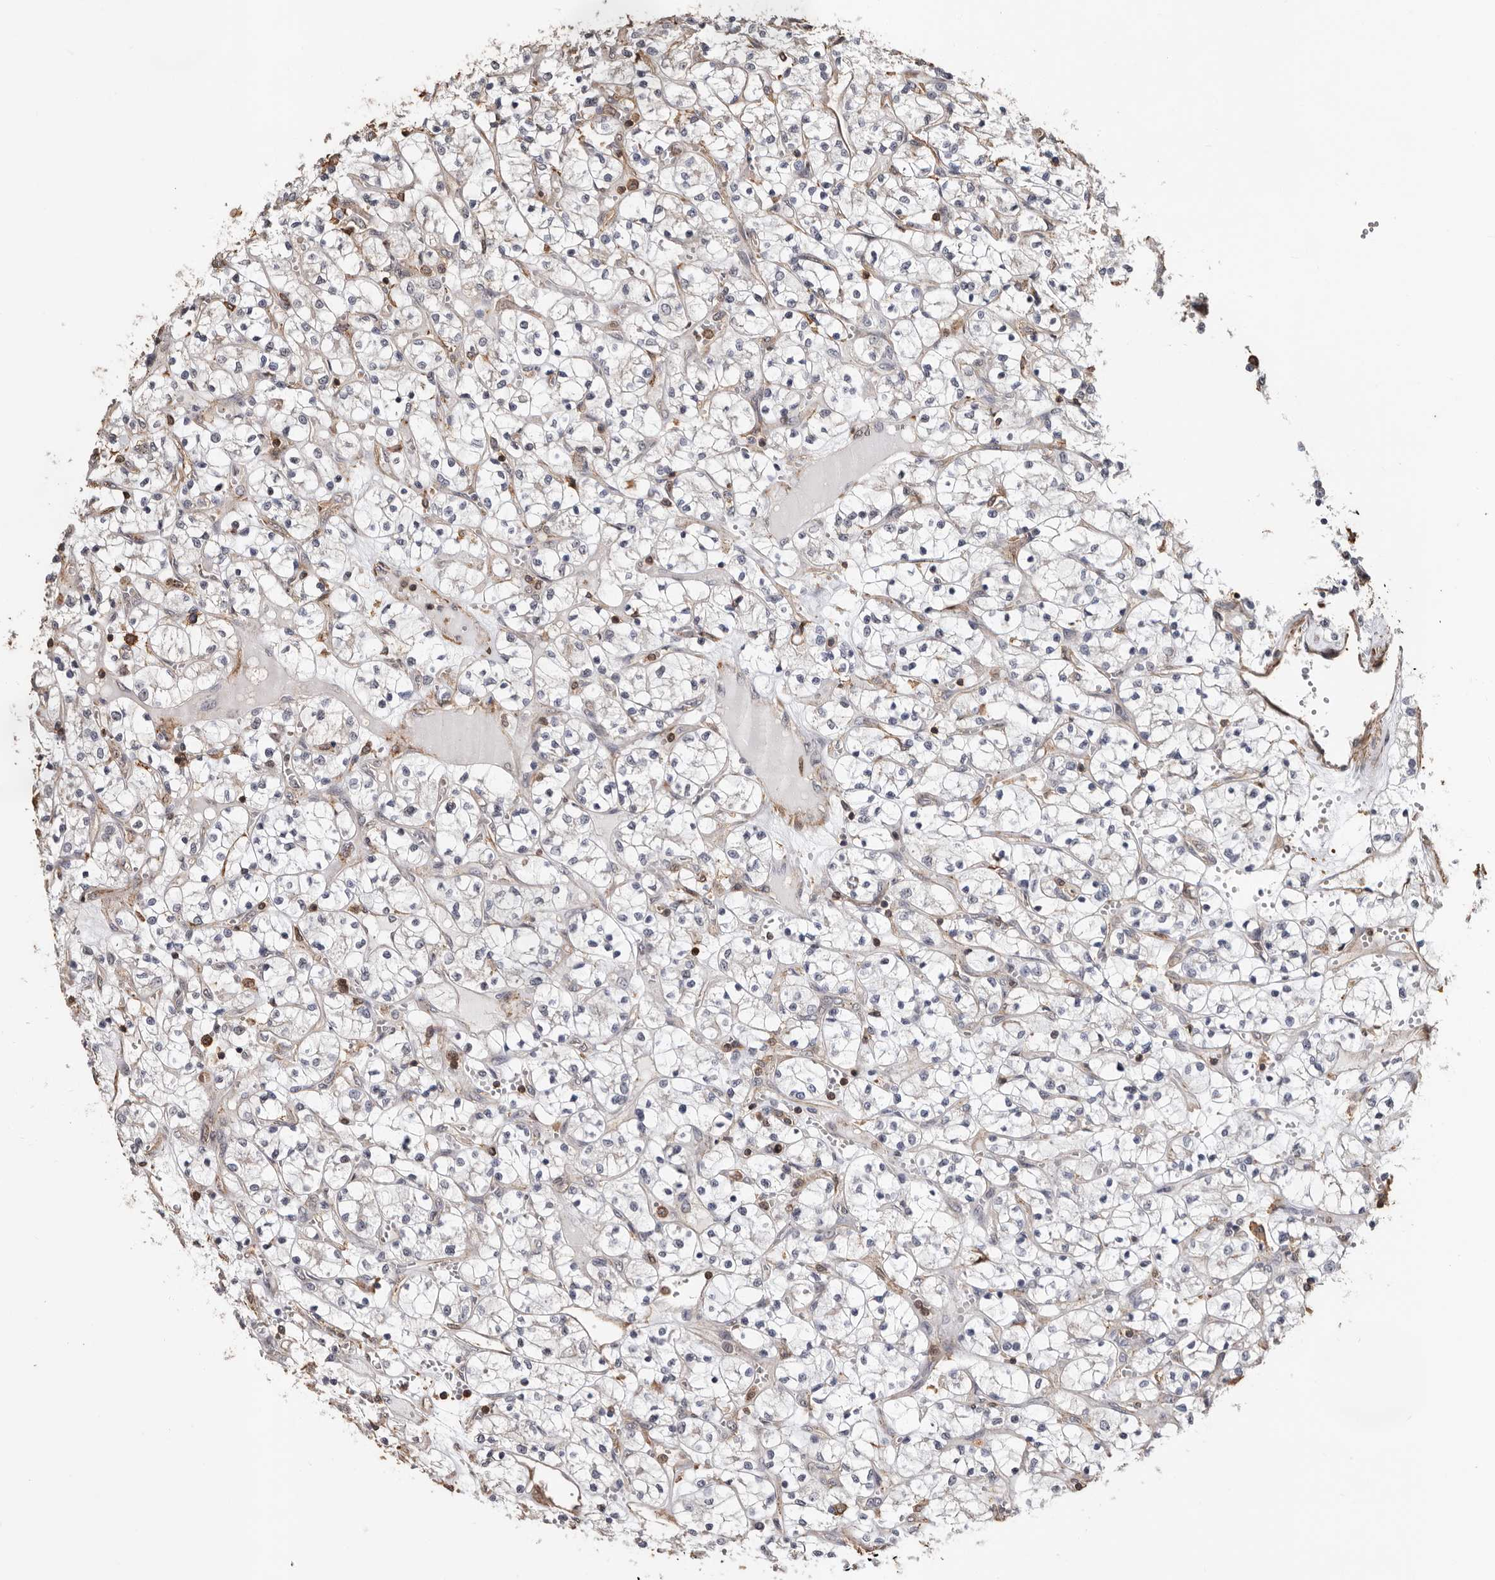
{"staining": {"intensity": "negative", "quantity": "none", "location": "none"}, "tissue": "renal cancer", "cell_type": "Tumor cells", "image_type": "cancer", "snomed": [{"axis": "morphology", "description": "Adenocarcinoma, NOS"}, {"axis": "topography", "description": "Kidney"}], "caption": "Tumor cells show no significant positivity in renal adenocarcinoma.", "gene": "GSK3A", "patient": {"sex": "female", "age": 69}}